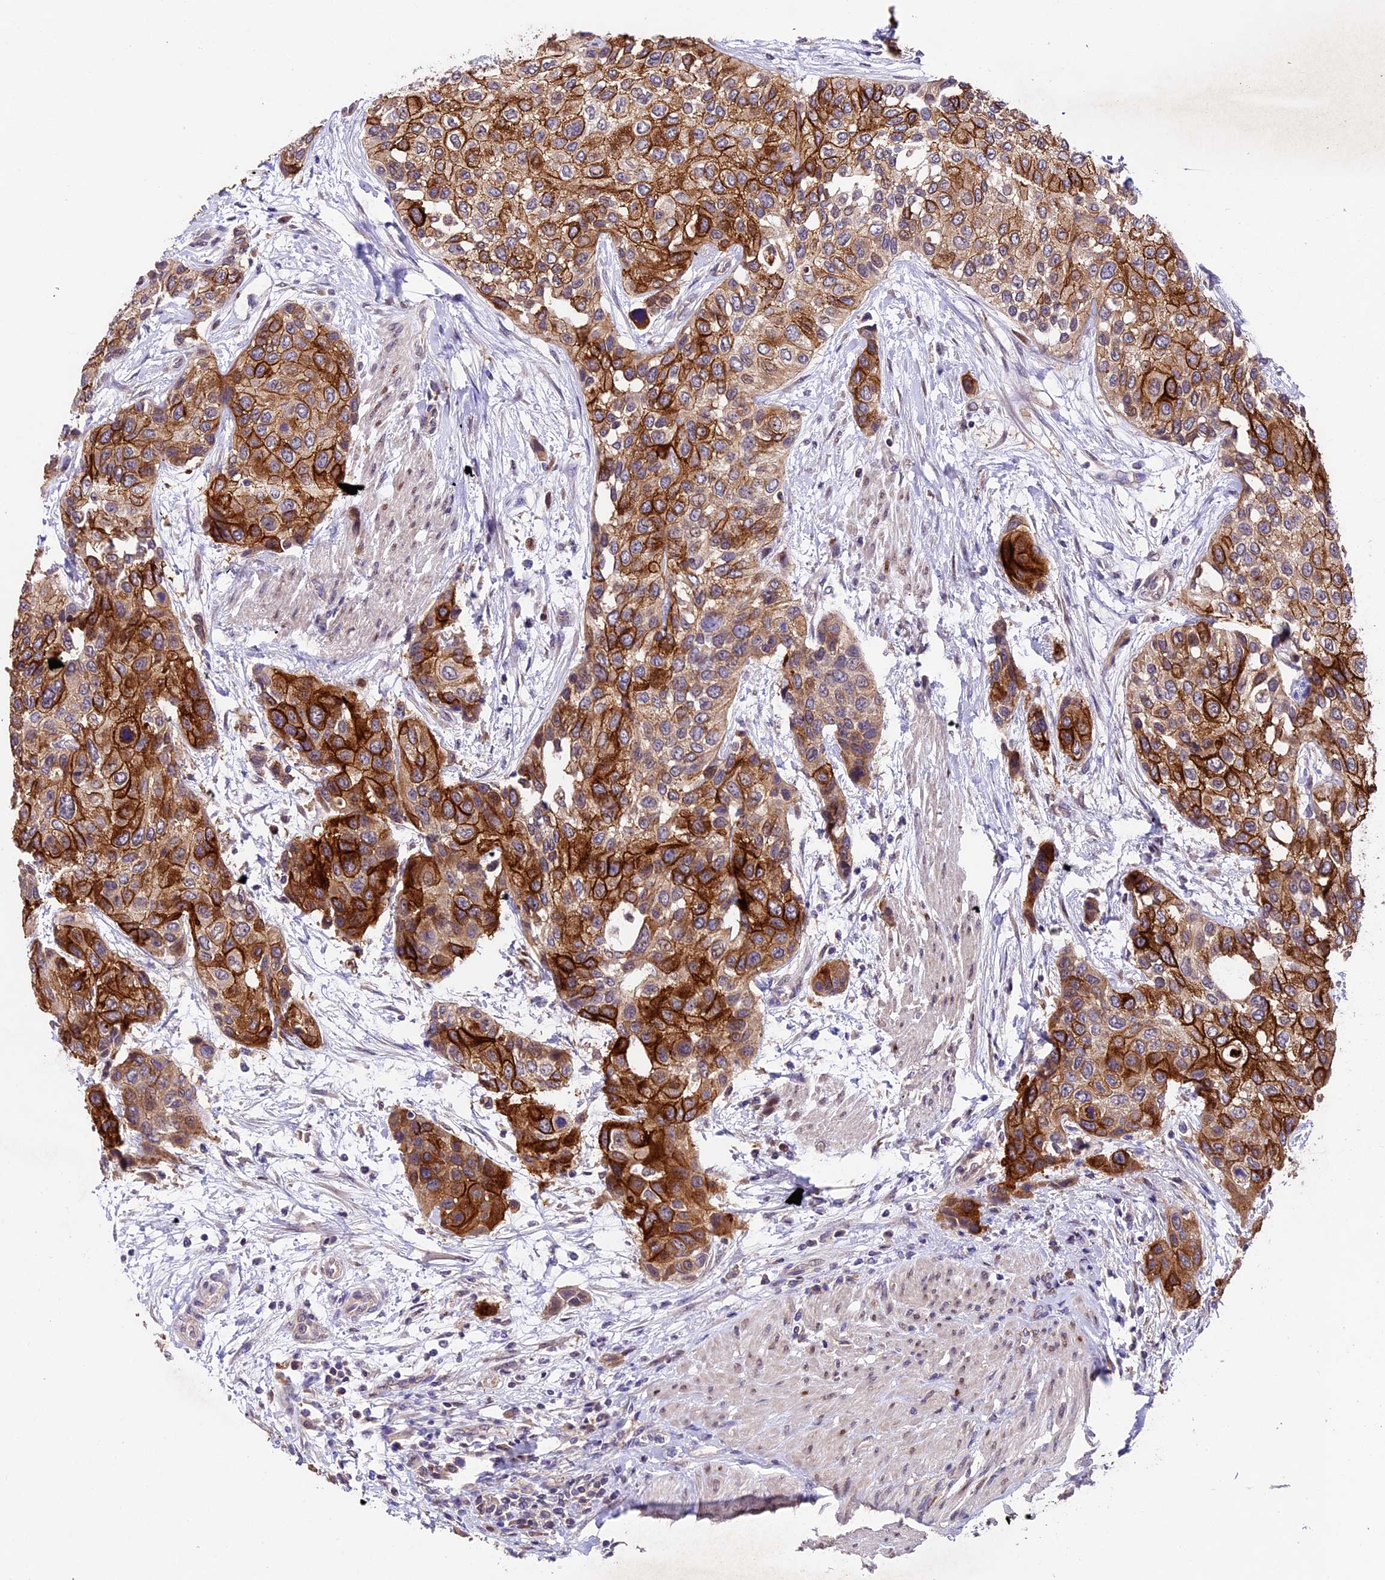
{"staining": {"intensity": "strong", "quantity": ">75%", "location": "cytoplasmic/membranous"}, "tissue": "urothelial cancer", "cell_type": "Tumor cells", "image_type": "cancer", "snomed": [{"axis": "morphology", "description": "Normal tissue, NOS"}, {"axis": "morphology", "description": "Urothelial carcinoma, High grade"}, {"axis": "topography", "description": "Vascular tissue"}, {"axis": "topography", "description": "Urinary bladder"}], "caption": "The image reveals immunohistochemical staining of high-grade urothelial carcinoma. There is strong cytoplasmic/membranous positivity is present in approximately >75% of tumor cells. (DAB IHC with brightfield microscopy, high magnification).", "gene": "SBNO2", "patient": {"sex": "female", "age": 56}}